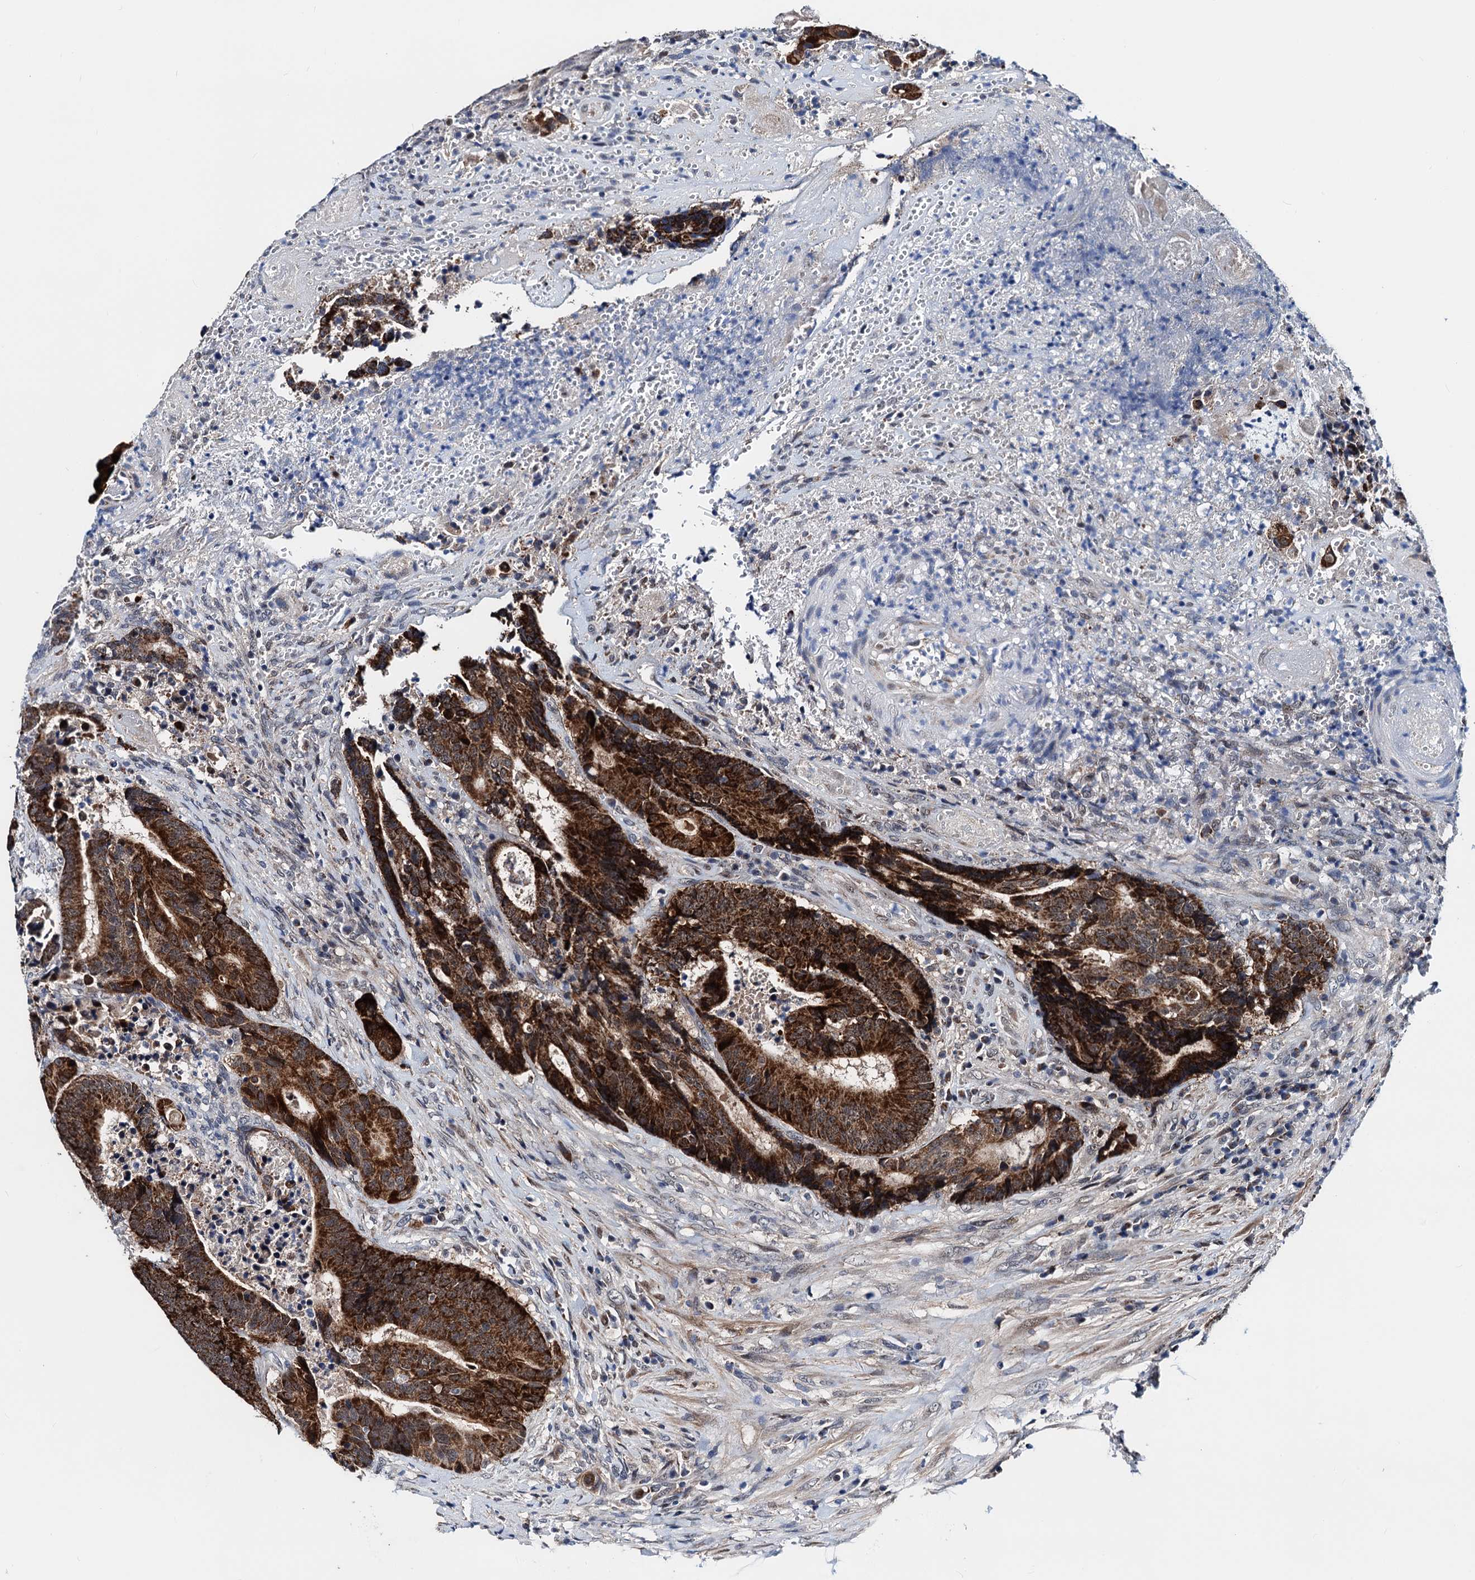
{"staining": {"intensity": "strong", "quantity": ">75%", "location": "cytoplasmic/membranous"}, "tissue": "colorectal cancer", "cell_type": "Tumor cells", "image_type": "cancer", "snomed": [{"axis": "morphology", "description": "Adenocarcinoma, NOS"}, {"axis": "topography", "description": "Rectum"}], "caption": "Immunohistochemistry staining of colorectal adenocarcinoma, which demonstrates high levels of strong cytoplasmic/membranous staining in approximately >75% of tumor cells indicating strong cytoplasmic/membranous protein staining. The staining was performed using DAB (brown) for protein detection and nuclei were counterstained in hematoxylin (blue).", "gene": "COA4", "patient": {"sex": "male", "age": 69}}